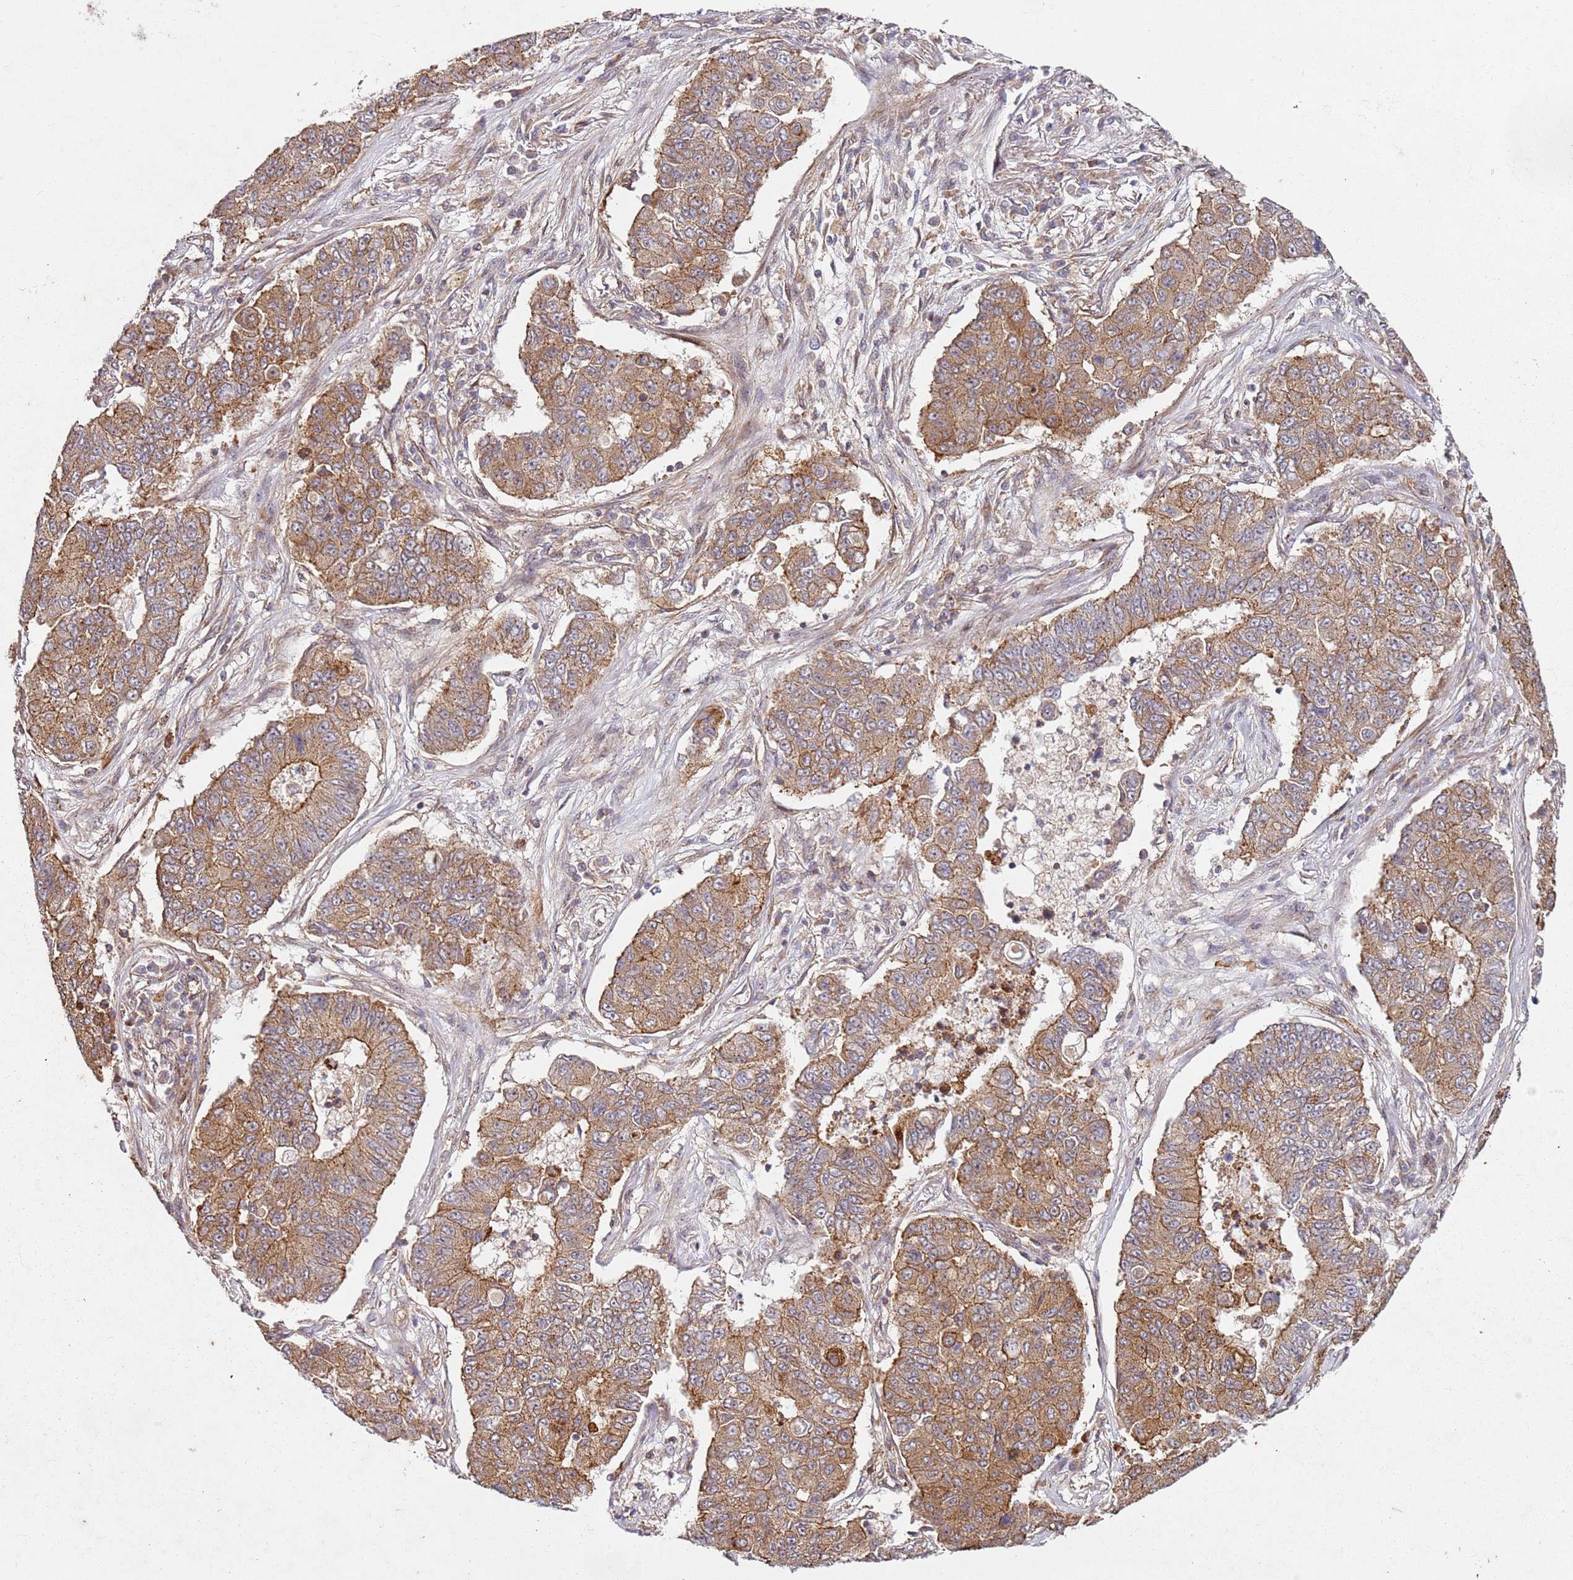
{"staining": {"intensity": "moderate", "quantity": ">75%", "location": "cytoplasmic/membranous"}, "tissue": "lung cancer", "cell_type": "Tumor cells", "image_type": "cancer", "snomed": [{"axis": "morphology", "description": "Squamous cell carcinoma, NOS"}, {"axis": "topography", "description": "Lung"}], "caption": "Tumor cells display moderate cytoplasmic/membranous expression in about >75% of cells in squamous cell carcinoma (lung).", "gene": "C2CD4B", "patient": {"sex": "male", "age": 74}}